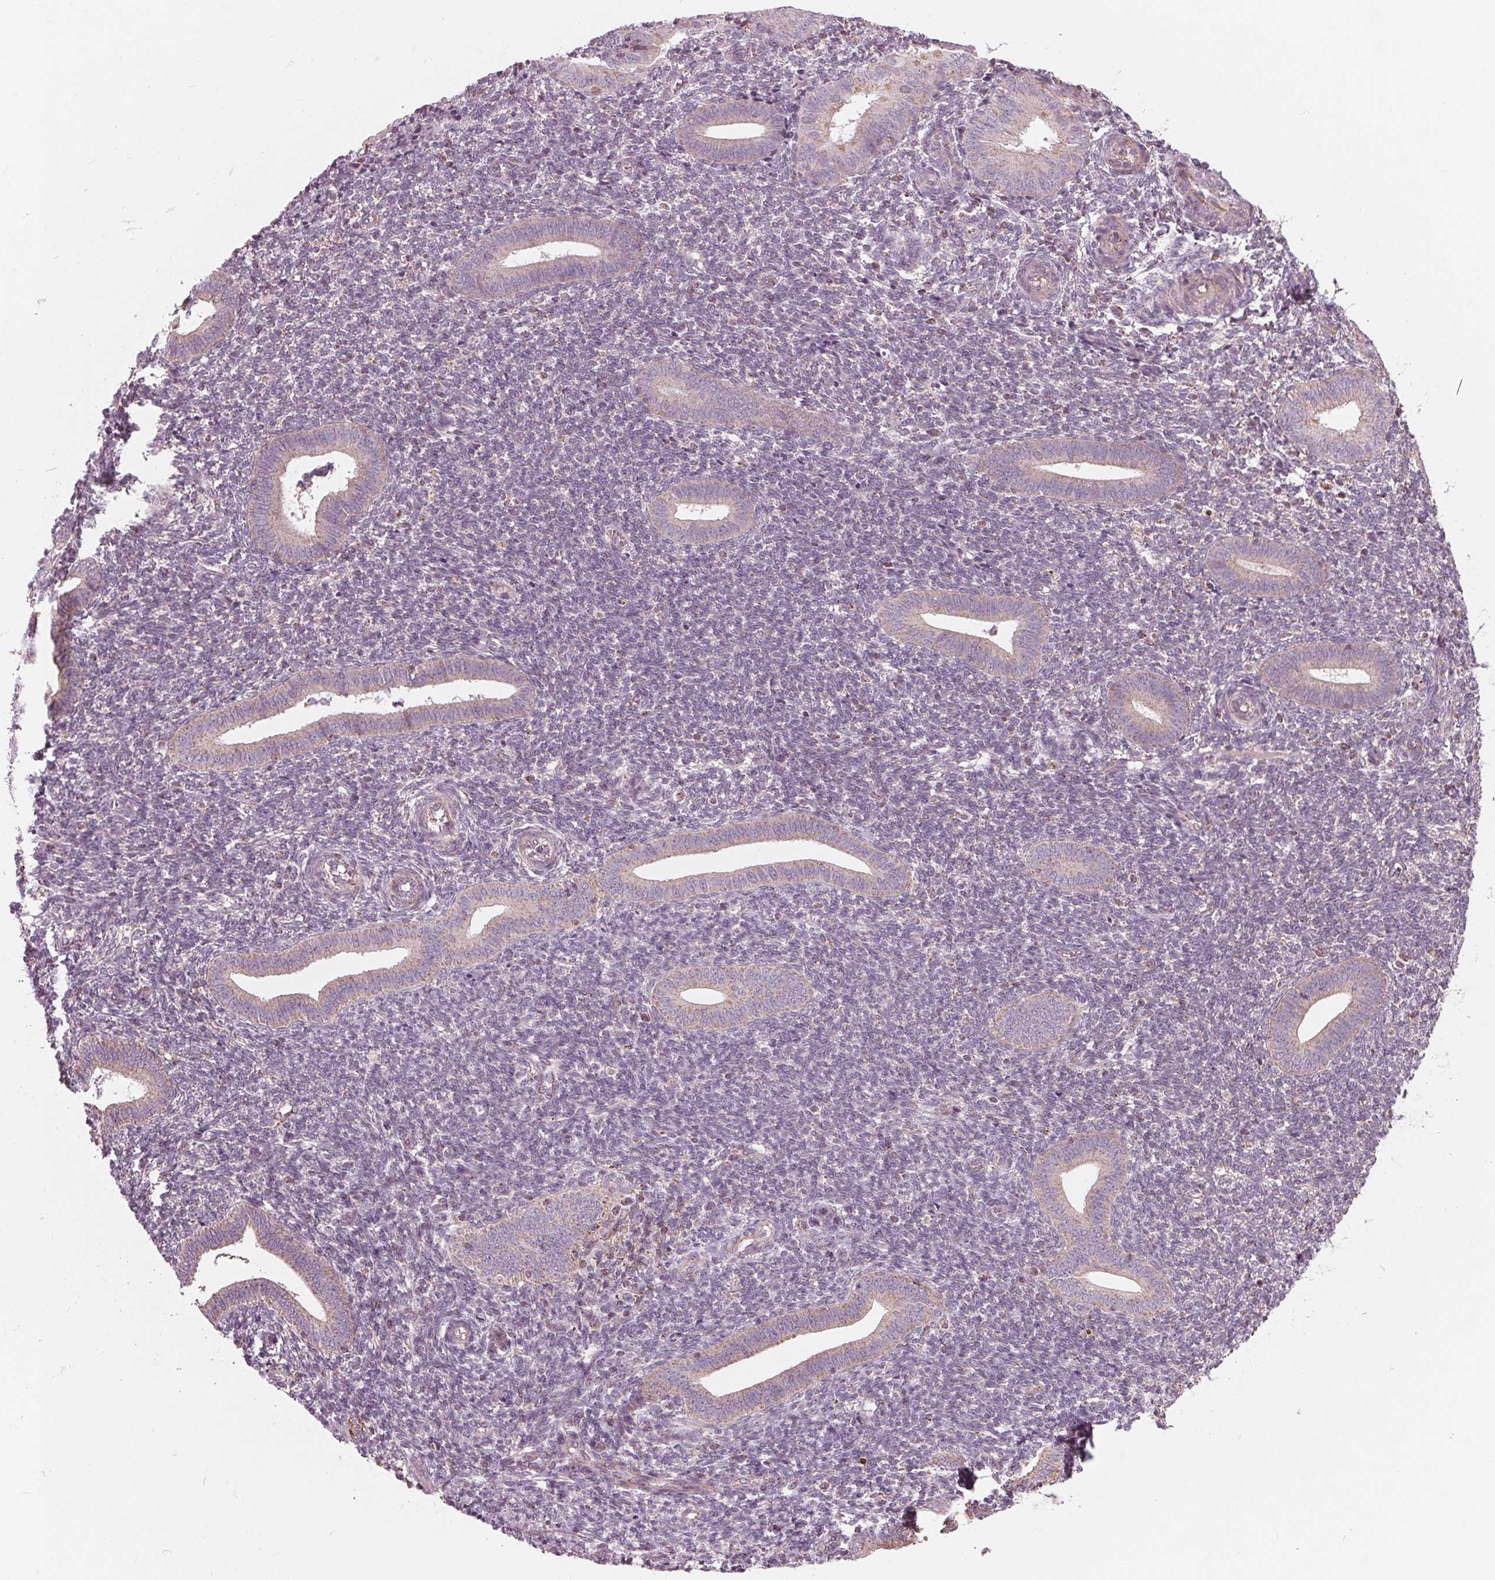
{"staining": {"intensity": "negative", "quantity": "none", "location": "none"}, "tissue": "endometrium", "cell_type": "Cells in endometrial stroma", "image_type": "normal", "snomed": [{"axis": "morphology", "description": "Normal tissue, NOS"}, {"axis": "topography", "description": "Endometrium"}], "caption": "High power microscopy micrograph of an immunohistochemistry (IHC) micrograph of unremarkable endometrium, revealing no significant expression in cells in endometrial stroma. (Immunohistochemistry, brightfield microscopy, high magnification).", "gene": "DCAF4L2", "patient": {"sex": "female", "age": 25}}